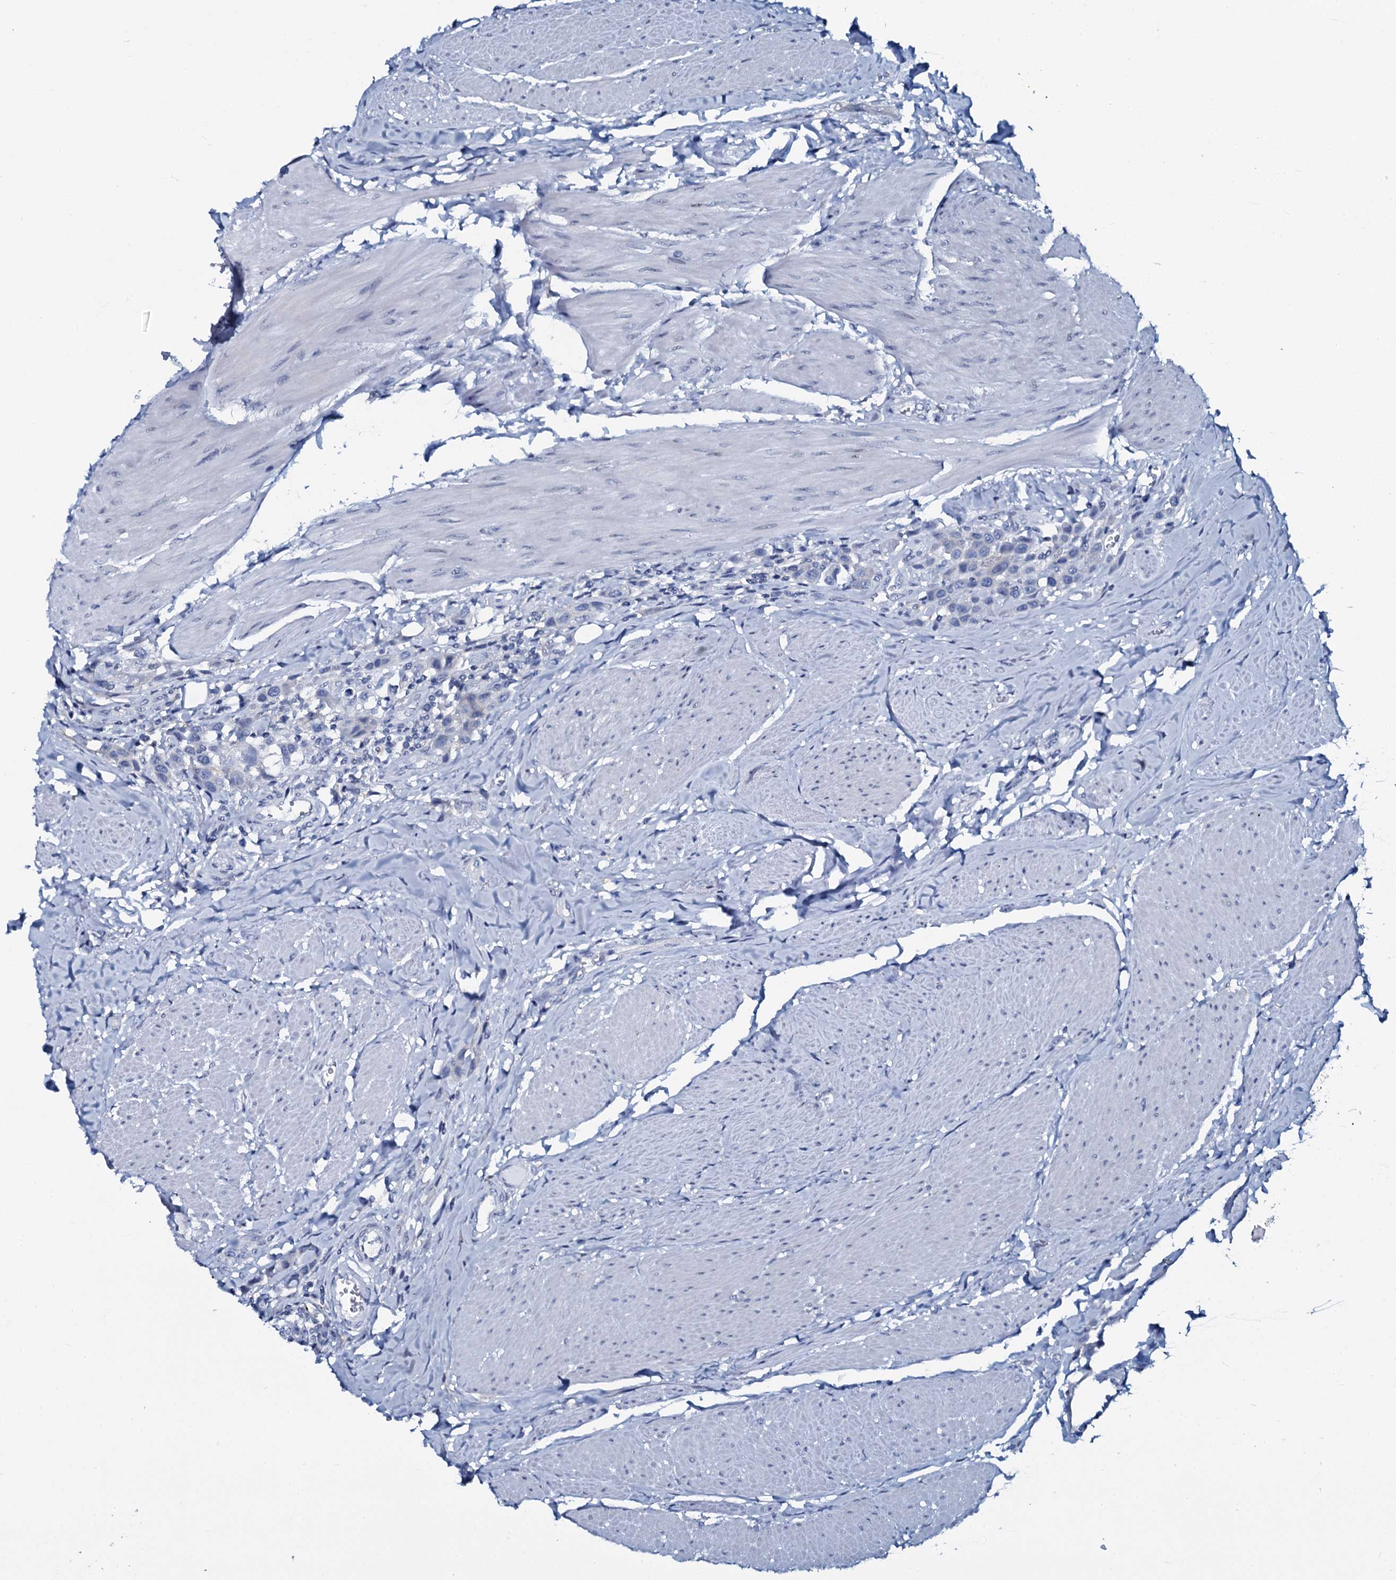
{"staining": {"intensity": "negative", "quantity": "none", "location": "none"}, "tissue": "urothelial cancer", "cell_type": "Tumor cells", "image_type": "cancer", "snomed": [{"axis": "morphology", "description": "Urothelial carcinoma, High grade"}, {"axis": "topography", "description": "Urinary bladder"}], "caption": "High-grade urothelial carcinoma was stained to show a protein in brown. There is no significant positivity in tumor cells. Brightfield microscopy of immunohistochemistry stained with DAB (3,3'-diaminobenzidine) (brown) and hematoxylin (blue), captured at high magnification.", "gene": "SLC4A7", "patient": {"sex": "male", "age": 50}}